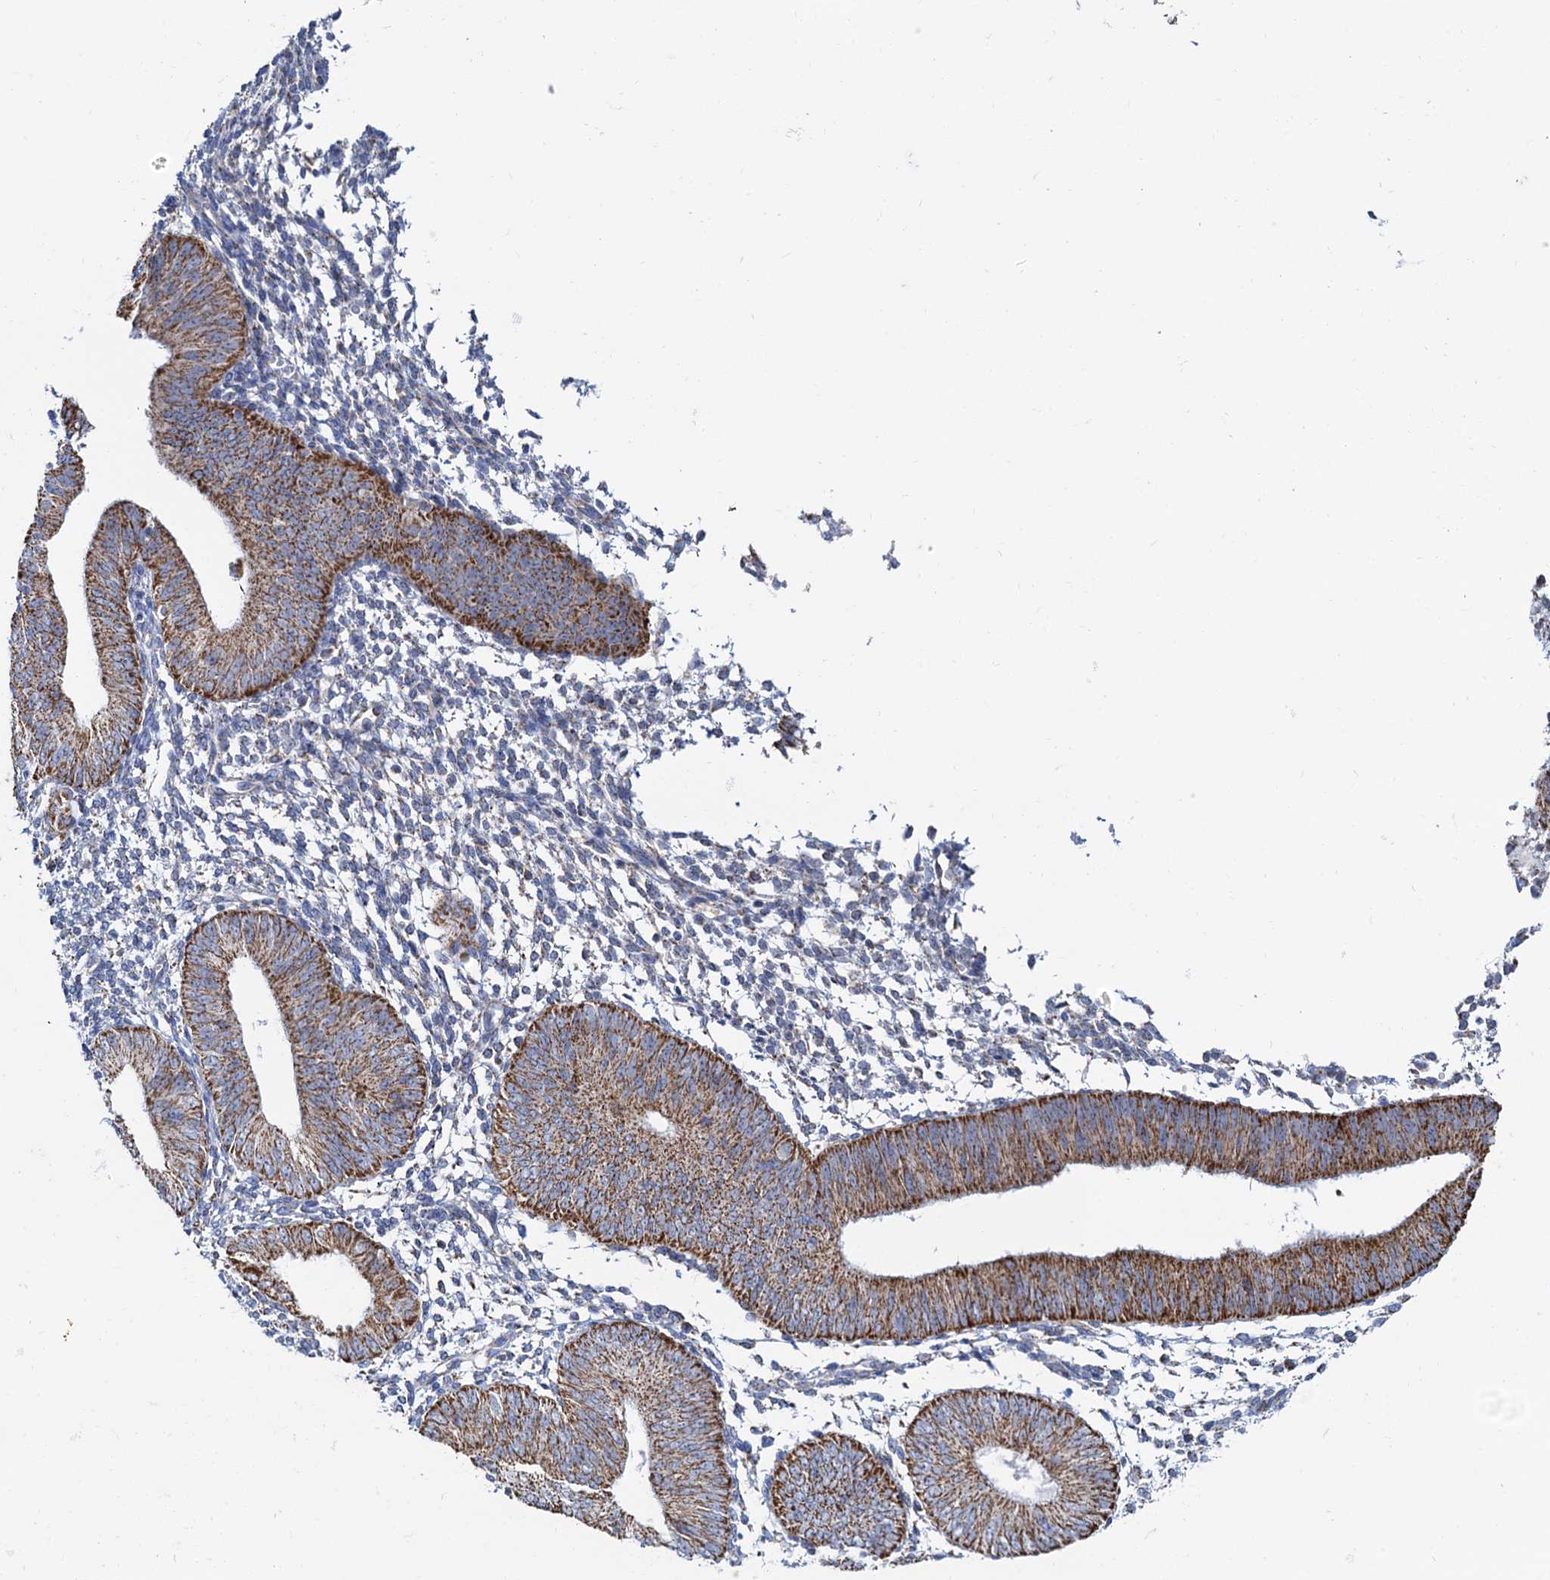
{"staining": {"intensity": "negative", "quantity": "none", "location": "none"}, "tissue": "endometrium", "cell_type": "Cells in endometrial stroma", "image_type": "normal", "snomed": [{"axis": "morphology", "description": "Normal tissue, NOS"}, {"axis": "topography", "description": "Uterus"}, {"axis": "topography", "description": "Endometrium"}], "caption": "The micrograph reveals no staining of cells in endometrial stroma in normal endometrium.", "gene": "C2CD3", "patient": {"sex": "female", "age": 48}}